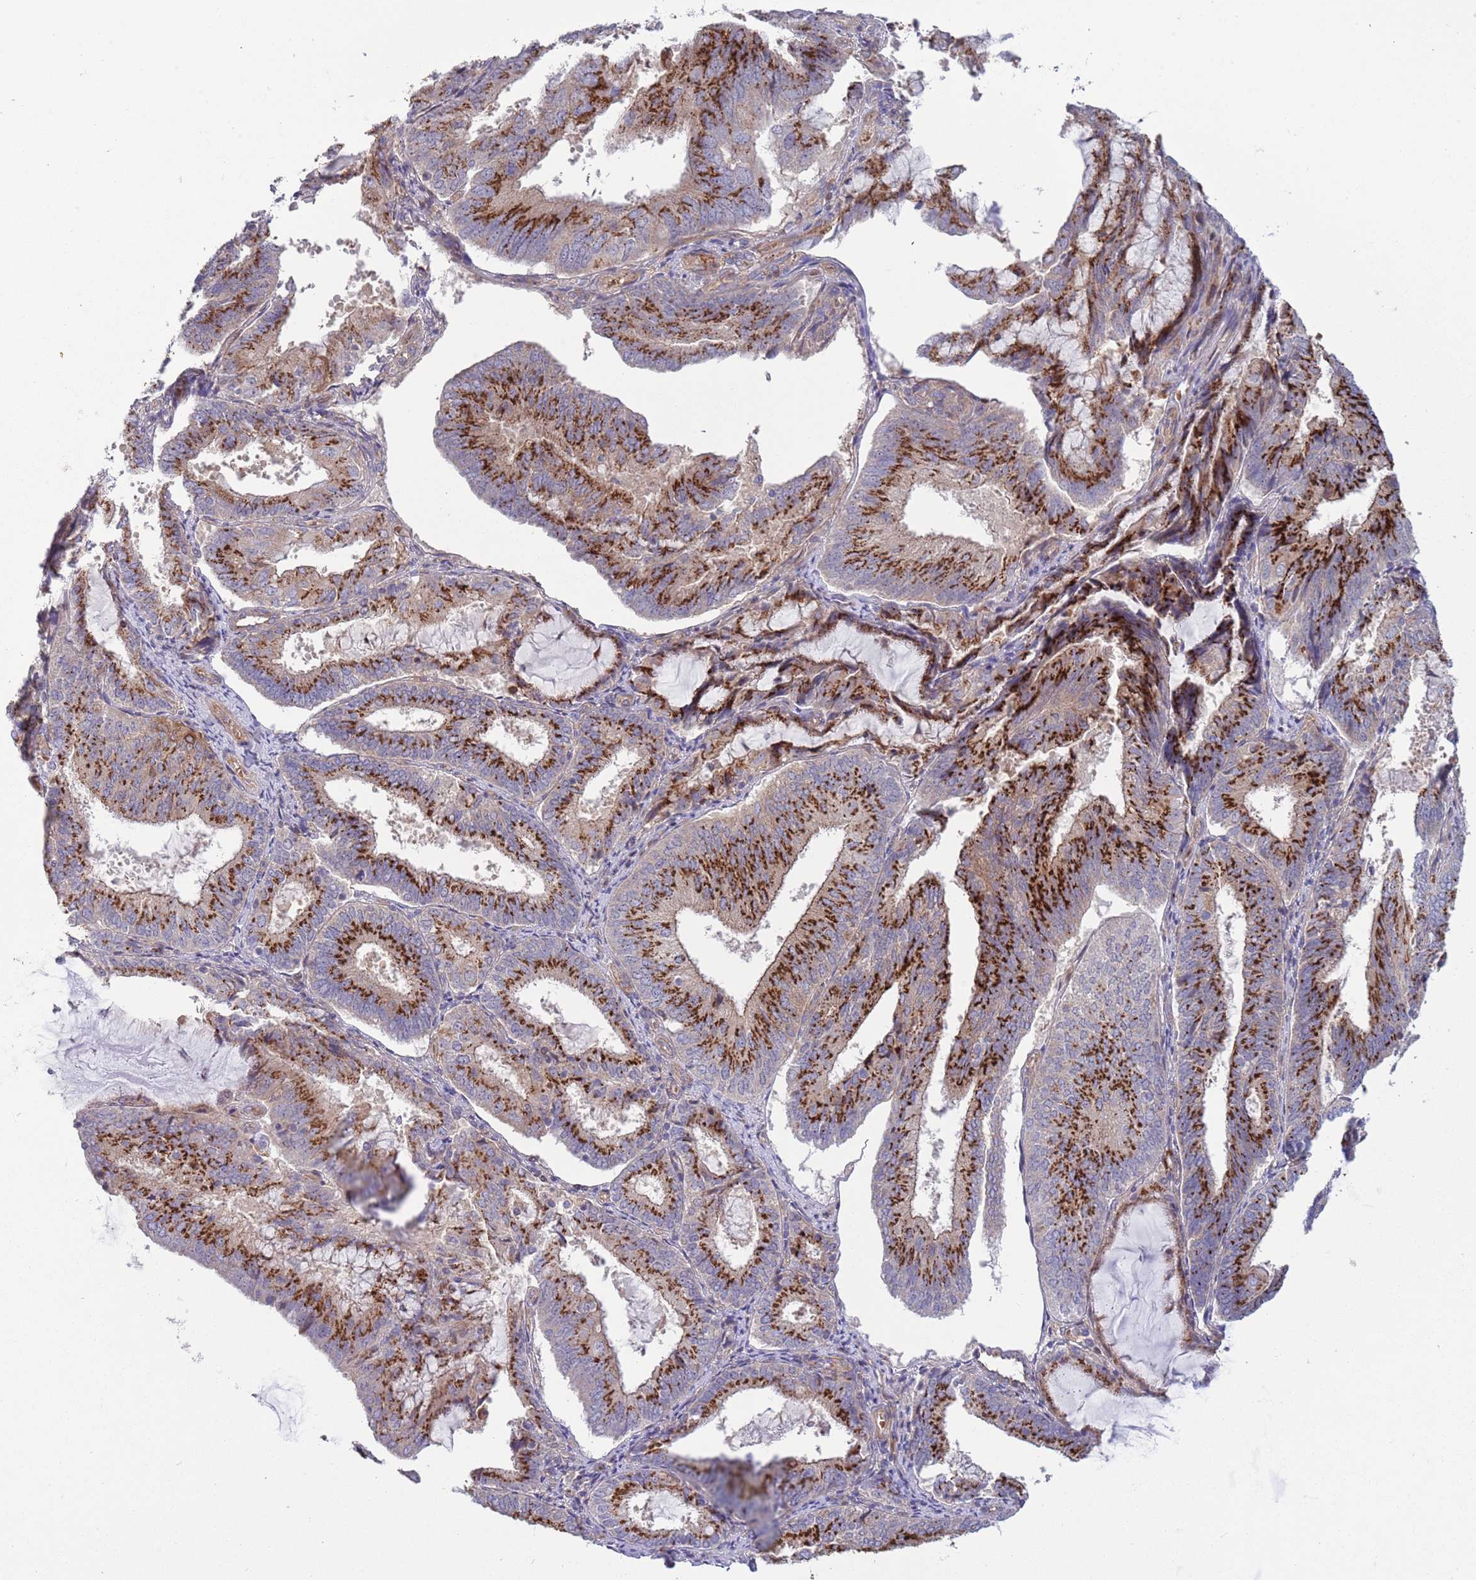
{"staining": {"intensity": "strong", "quantity": ">75%", "location": "cytoplasmic/membranous"}, "tissue": "endometrial cancer", "cell_type": "Tumor cells", "image_type": "cancer", "snomed": [{"axis": "morphology", "description": "Adenocarcinoma, NOS"}, {"axis": "topography", "description": "Endometrium"}], "caption": "Protein staining of adenocarcinoma (endometrial) tissue demonstrates strong cytoplasmic/membranous expression in approximately >75% of tumor cells.", "gene": "ITGB6", "patient": {"sex": "female", "age": 81}}